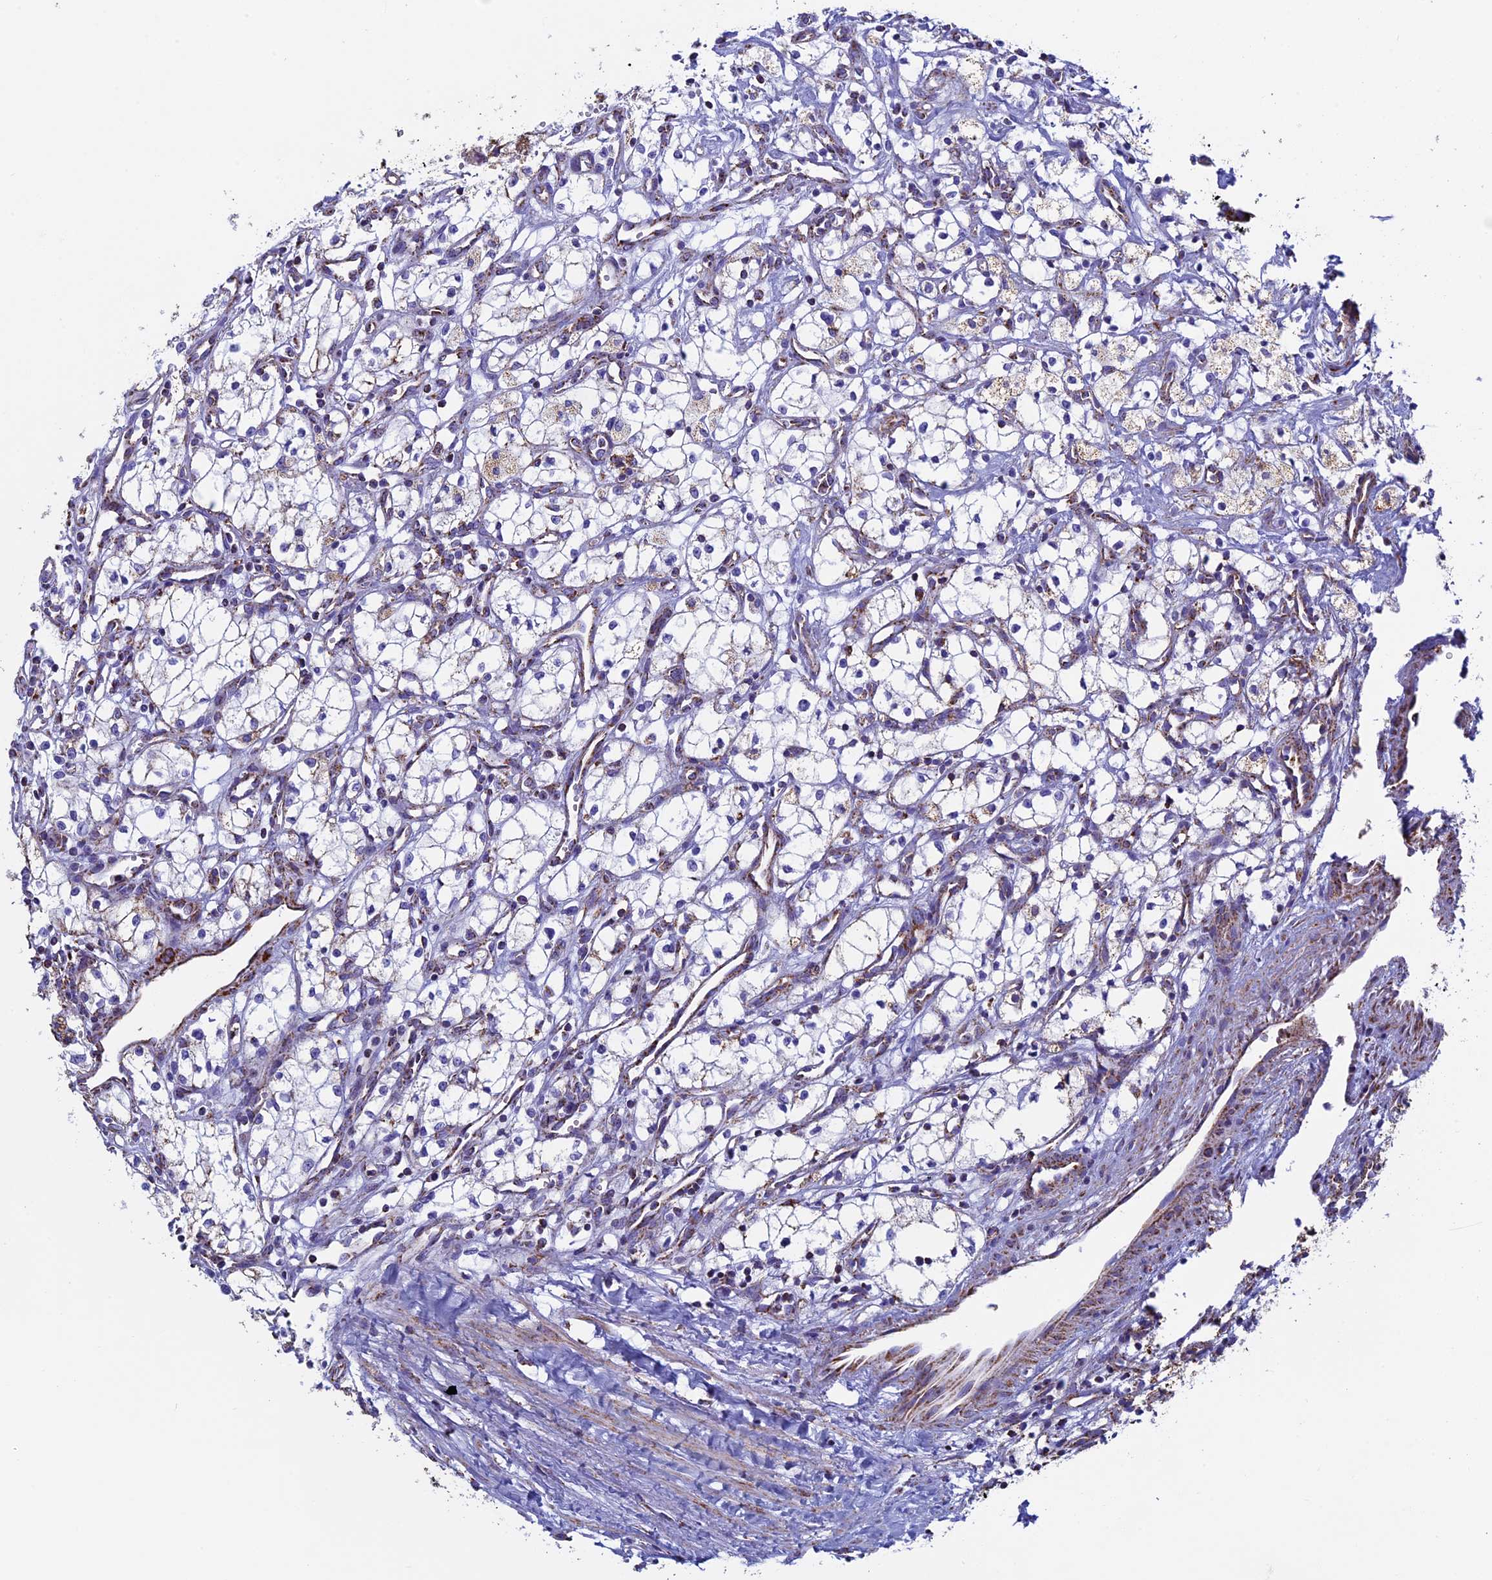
{"staining": {"intensity": "negative", "quantity": "none", "location": "none"}, "tissue": "renal cancer", "cell_type": "Tumor cells", "image_type": "cancer", "snomed": [{"axis": "morphology", "description": "Adenocarcinoma, NOS"}, {"axis": "topography", "description": "Kidney"}], "caption": "Immunohistochemistry (IHC) micrograph of renal cancer stained for a protein (brown), which exhibits no staining in tumor cells.", "gene": "UQCRFS1", "patient": {"sex": "male", "age": 59}}